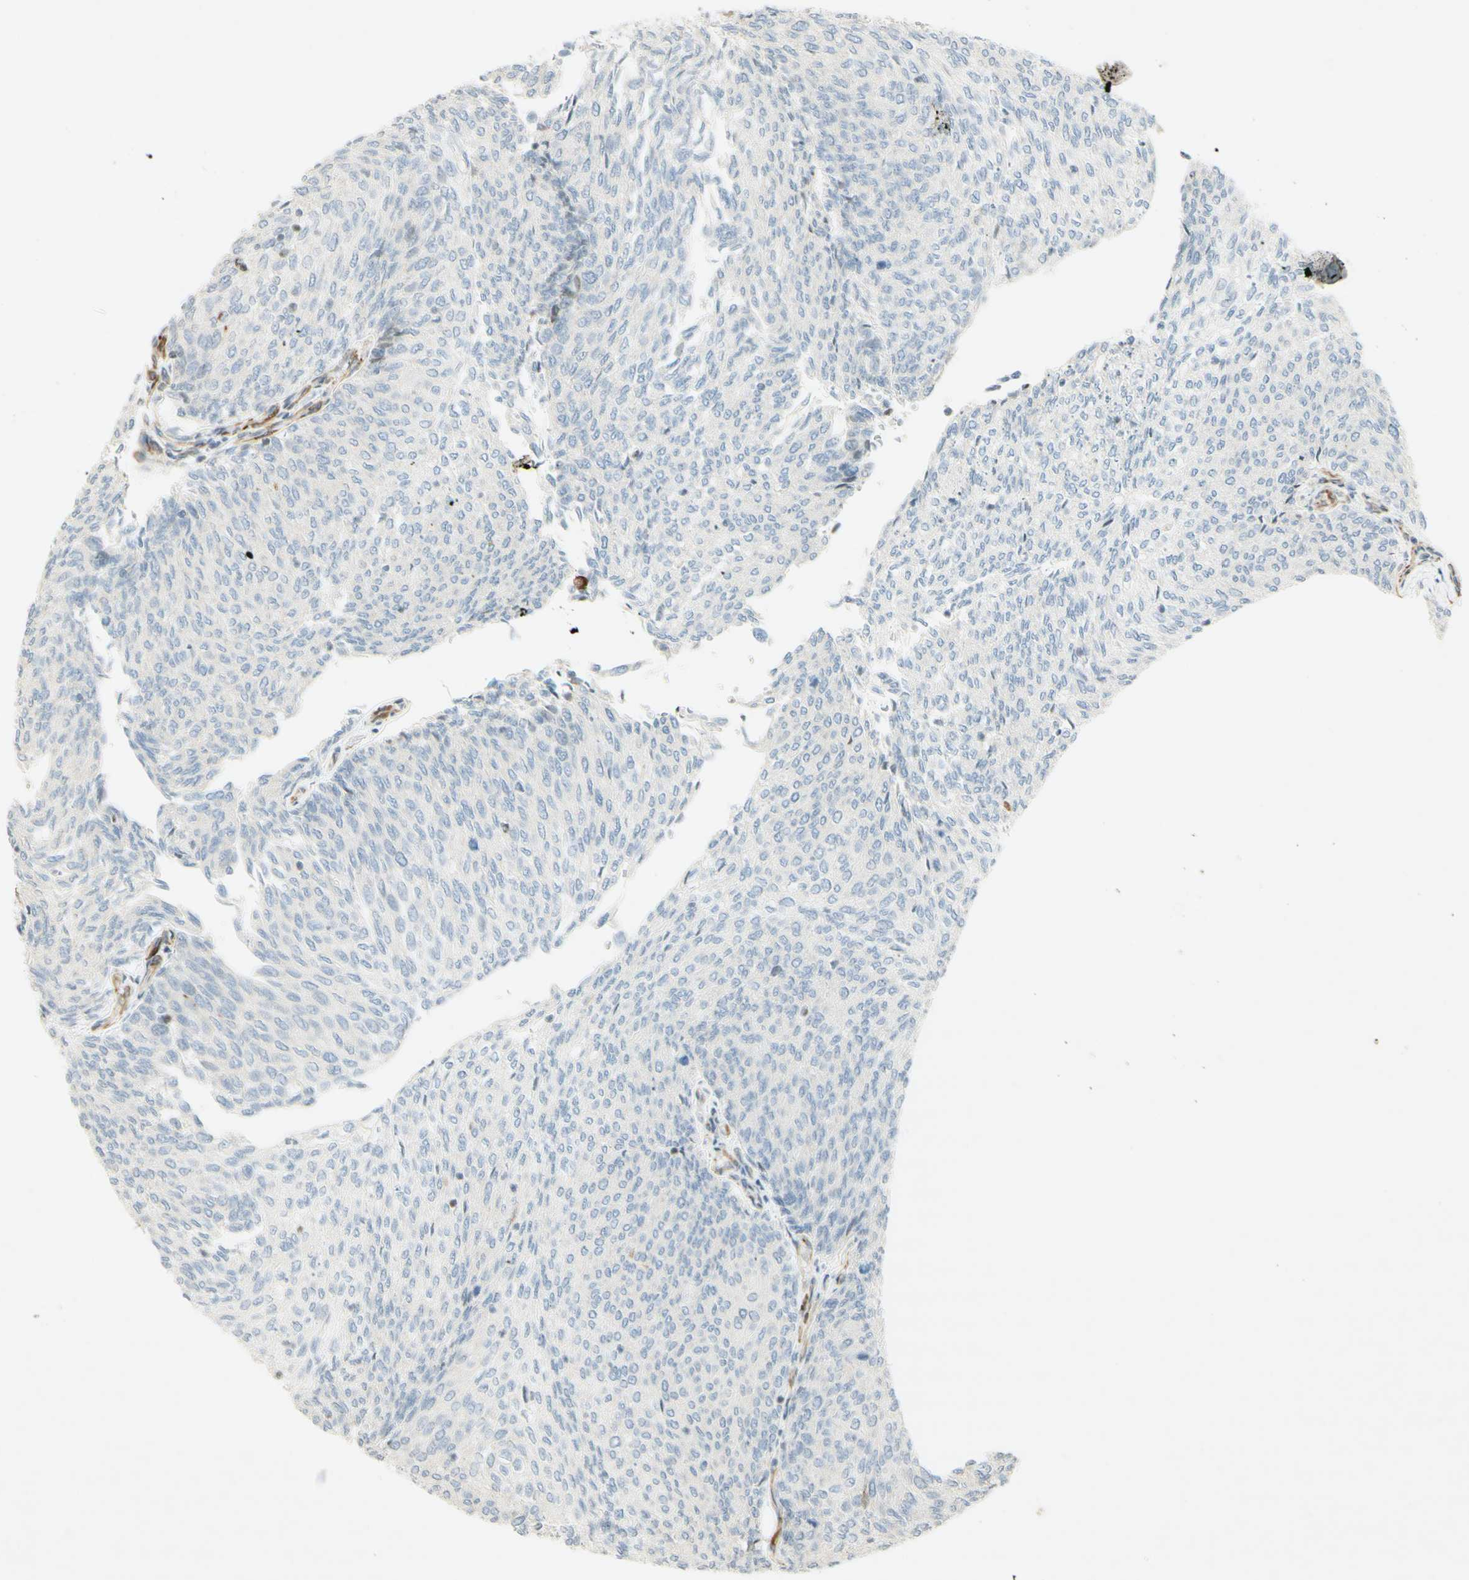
{"staining": {"intensity": "negative", "quantity": "none", "location": "none"}, "tissue": "urothelial cancer", "cell_type": "Tumor cells", "image_type": "cancer", "snomed": [{"axis": "morphology", "description": "Urothelial carcinoma, Low grade"}, {"axis": "topography", "description": "Urinary bladder"}], "caption": "Photomicrograph shows no significant protein staining in tumor cells of urothelial carcinoma (low-grade).", "gene": "MAP1B", "patient": {"sex": "female", "age": 79}}